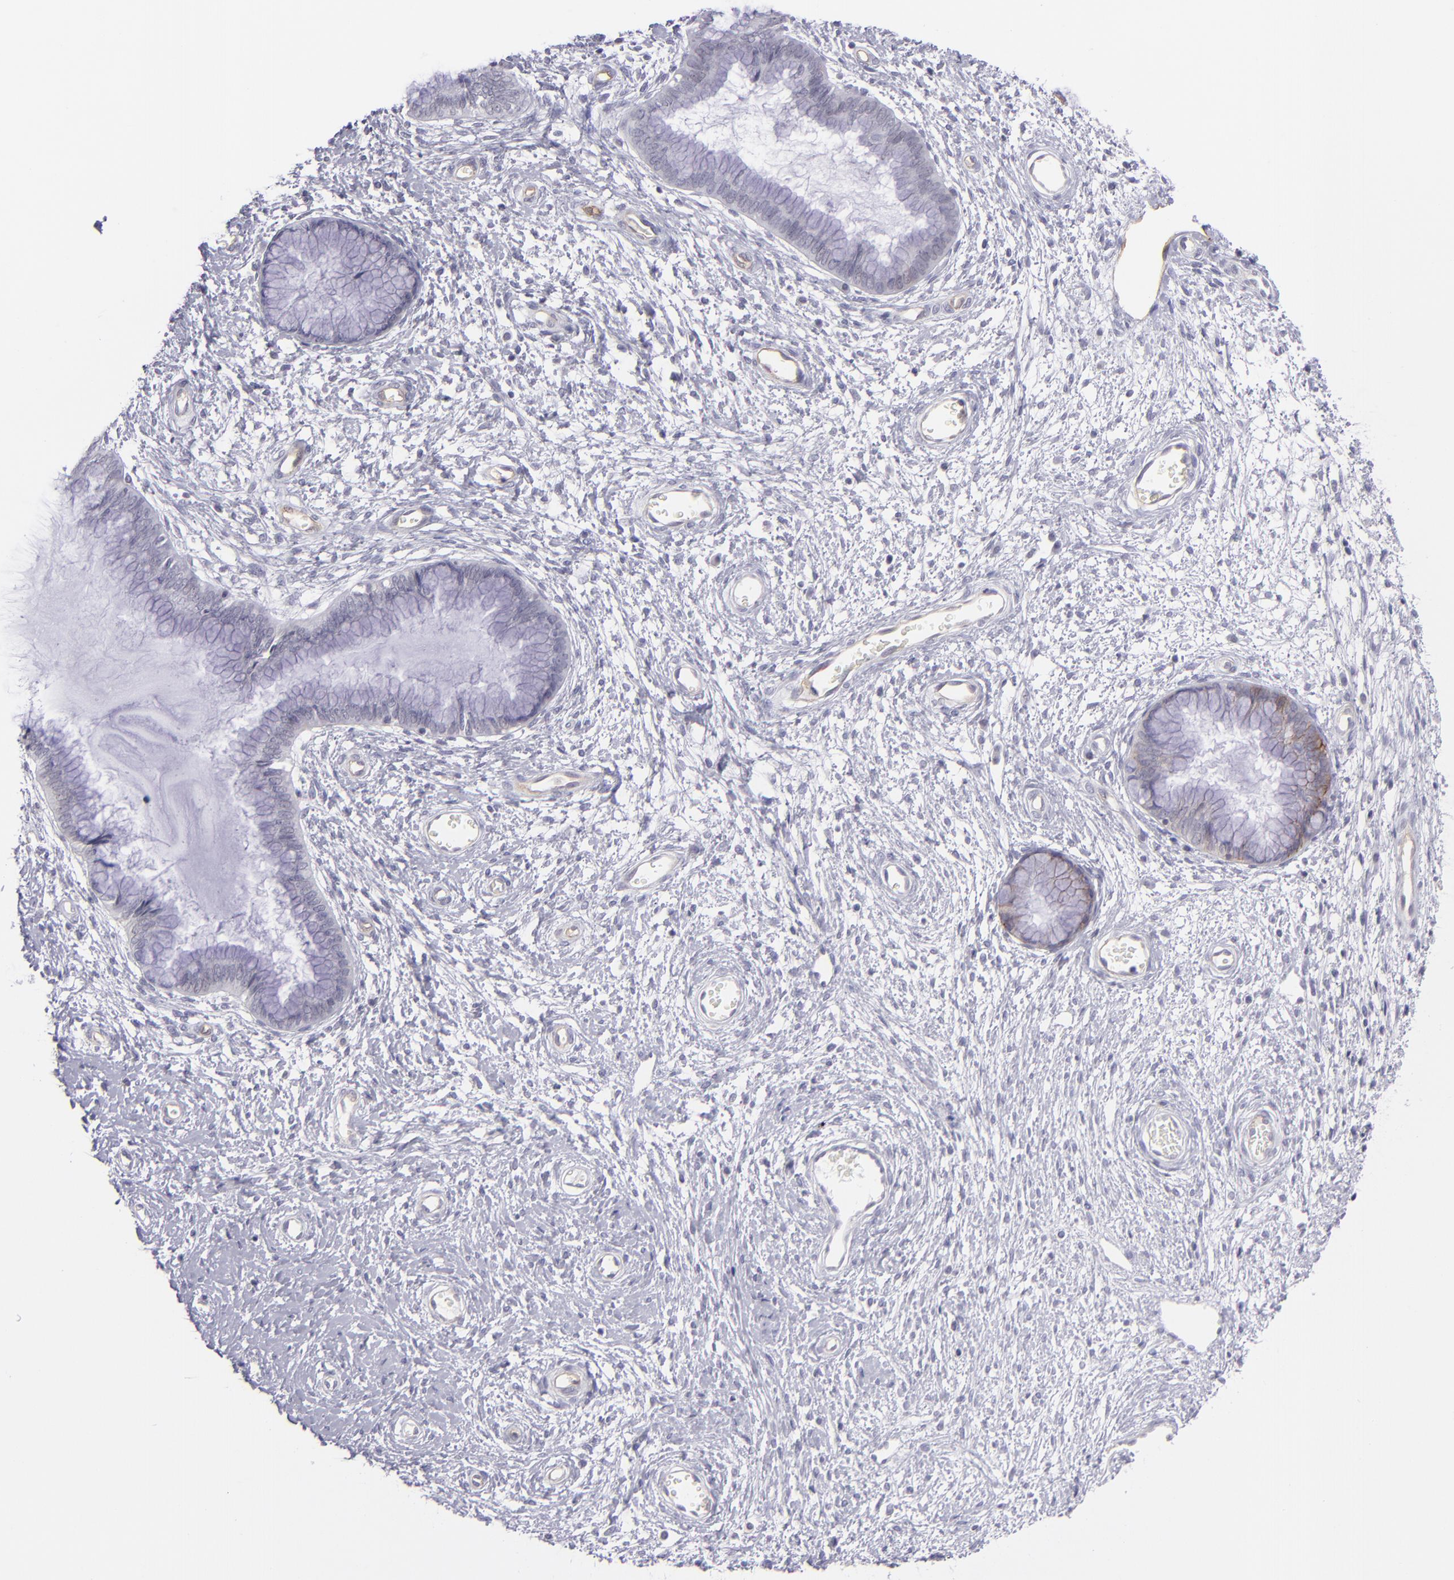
{"staining": {"intensity": "negative", "quantity": "none", "location": "none"}, "tissue": "cervix", "cell_type": "Glandular cells", "image_type": "normal", "snomed": [{"axis": "morphology", "description": "Normal tissue, NOS"}, {"axis": "topography", "description": "Cervix"}], "caption": "DAB immunohistochemical staining of normal cervix shows no significant expression in glandular cells.", "gene": "THBD", "patient": {"sex": "female", "age": 55}}